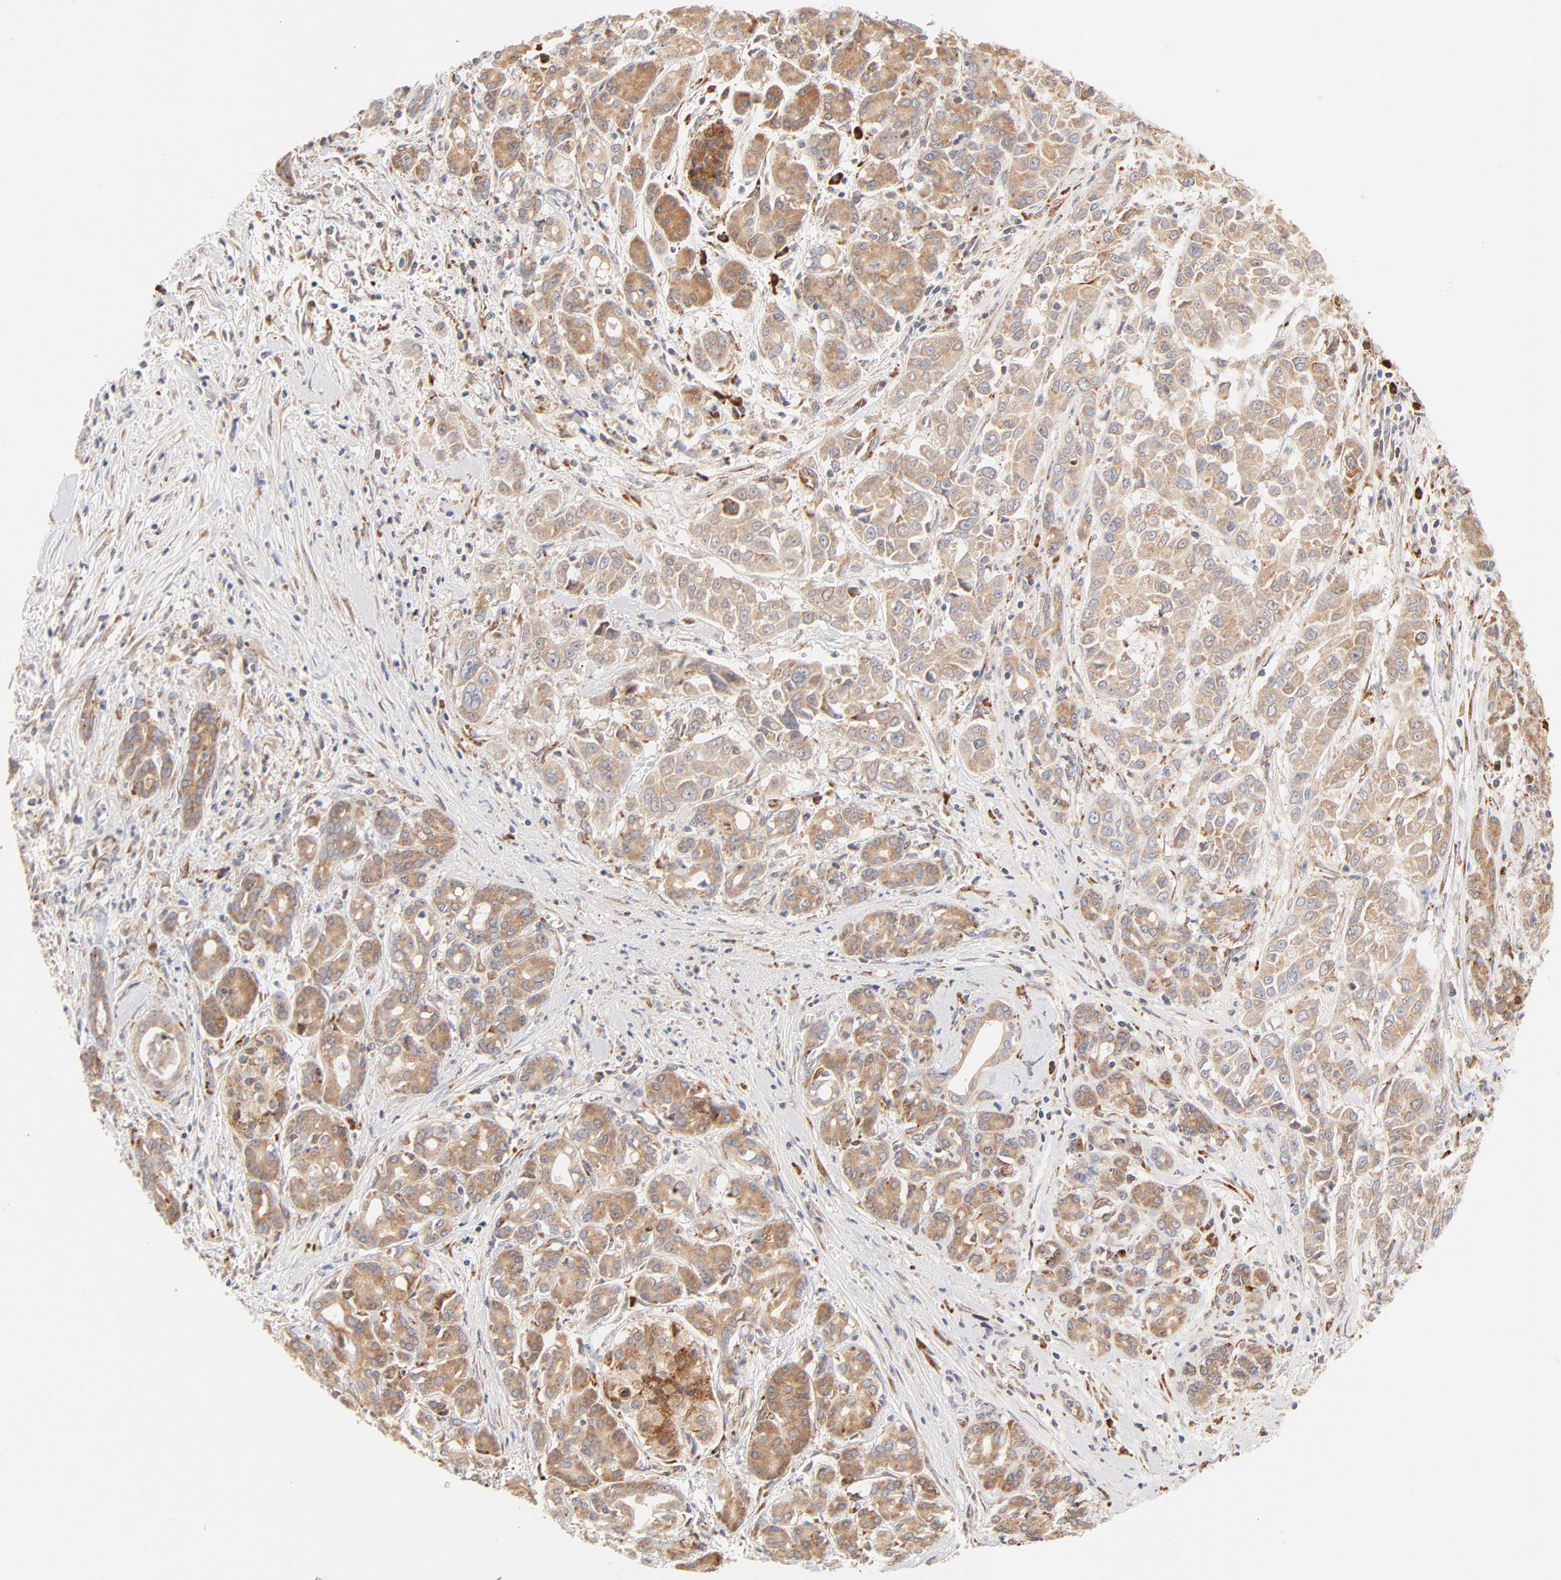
{"staining": {"intensity": "moderate", "quantity": ">75%", "location": "cytoplasmic/membranous"}, "tissue": "pancreatic cancer", "cell_type": "Tumor cells", "image_type": "cancer", "snomed": [{"axis": "morphology", "description": "Adenocarcinoma, NOS"}, {"axis": "topography", "description": "Pancreas"}], "caption": "Human pancreatic cancer stained for a protein (brown) shows moderate cytoplasmic/membranous positive staining in about >75% of tumor cells.", "gene": "PARP12", "patient": {"sex": "female", "age": 52}}